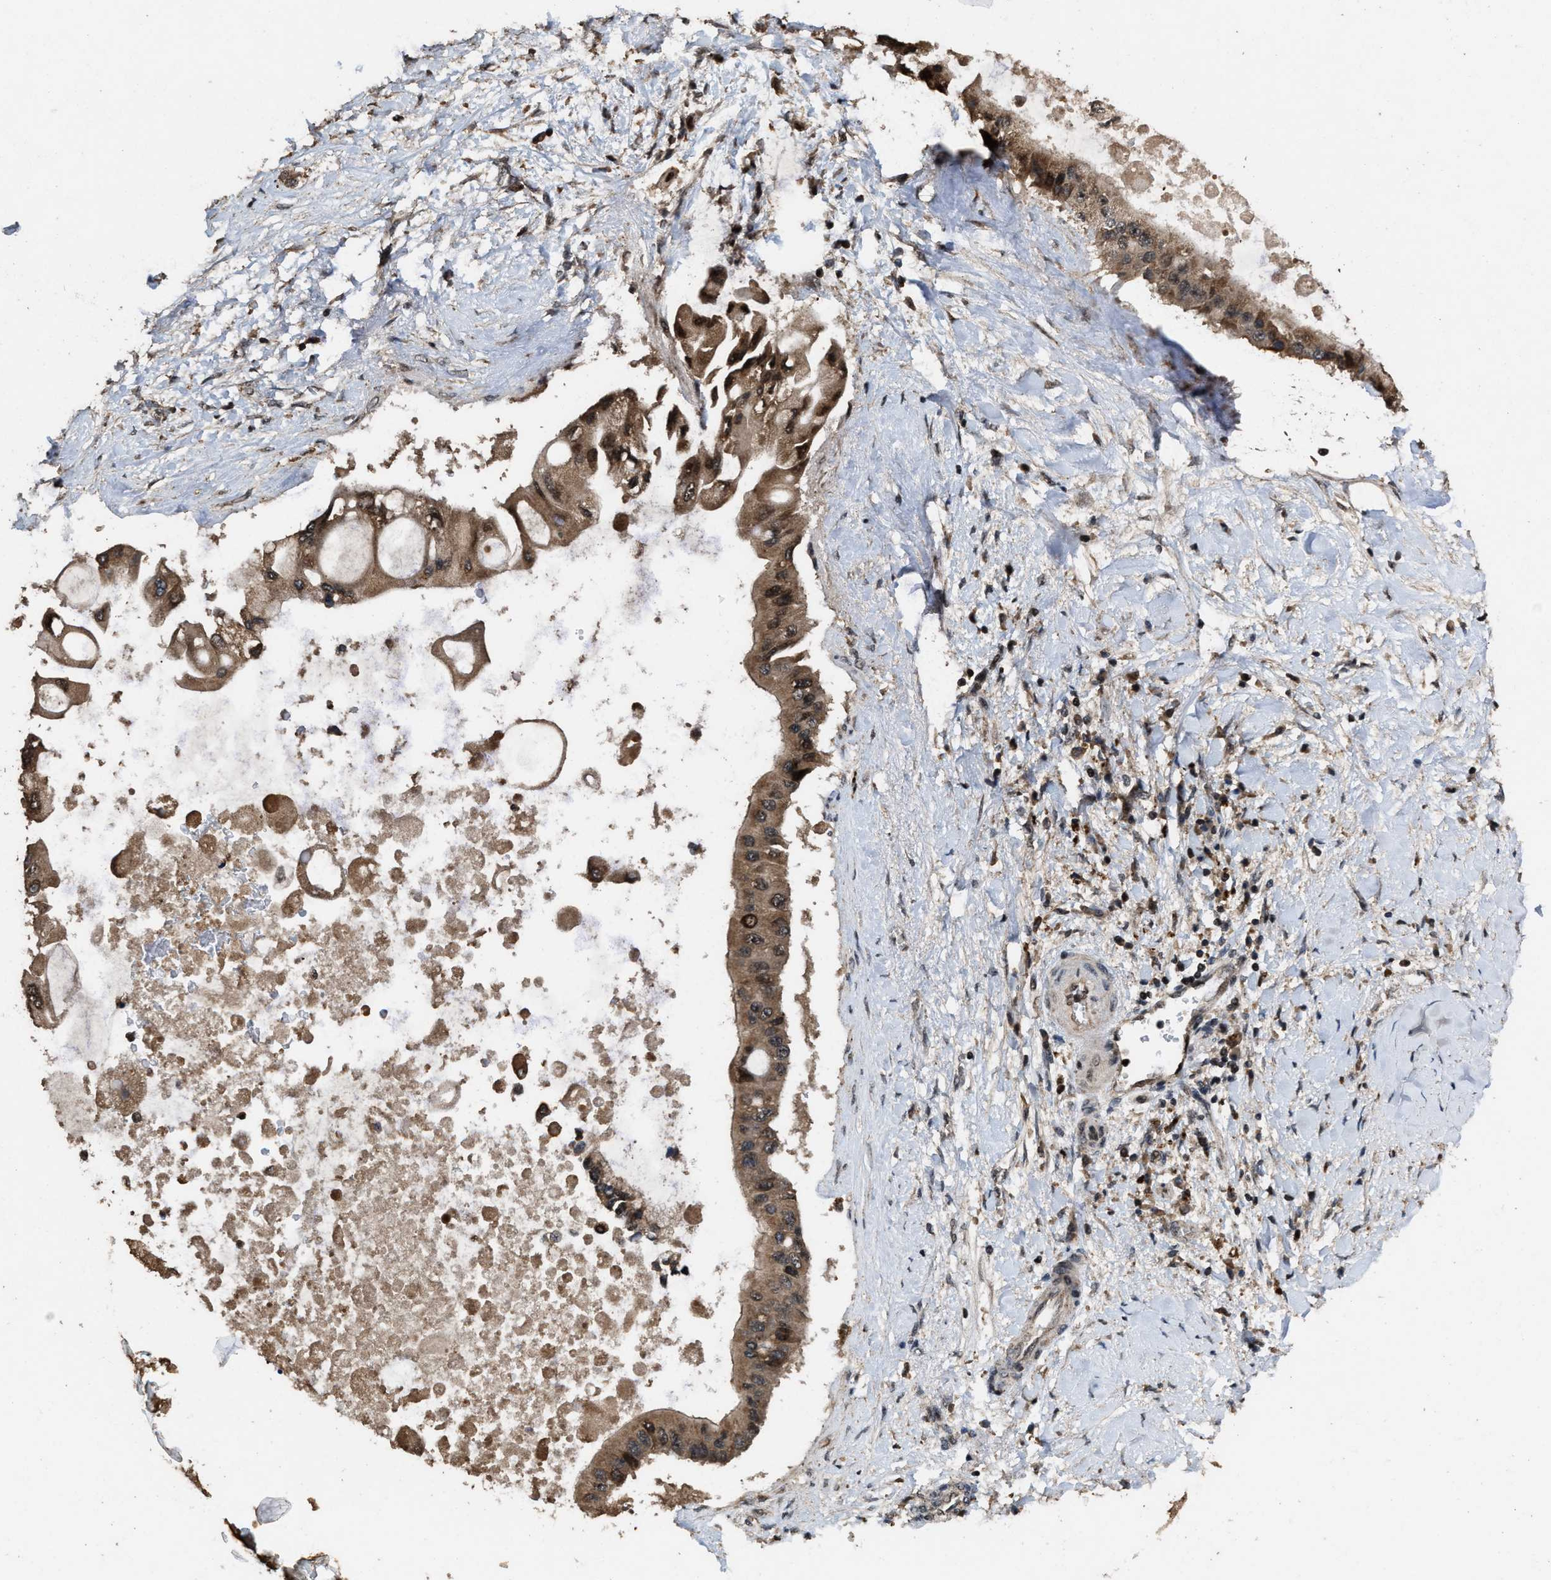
{"staining": {"intensity": "moderate", "quantity": ">75%", "location": "cytoplasmic/membranous,nuclear"}, "tissue": "liver cancer", "cell_type": "Tumor cells", "image_type": "cancer", "snomed": [{"axis": "morphology", "description": "Cholangiocarcinoma"}, {"axis": "topography", "description": "Liver"}], "caption": "A photomicrograph of human liver cancer stained for a protein reveals moderate cytoplasmic/membranous and nuclear brown staining in tumor cells.", "gene": "HAUS6", "patient": {"sex": "male", "age": 50}}